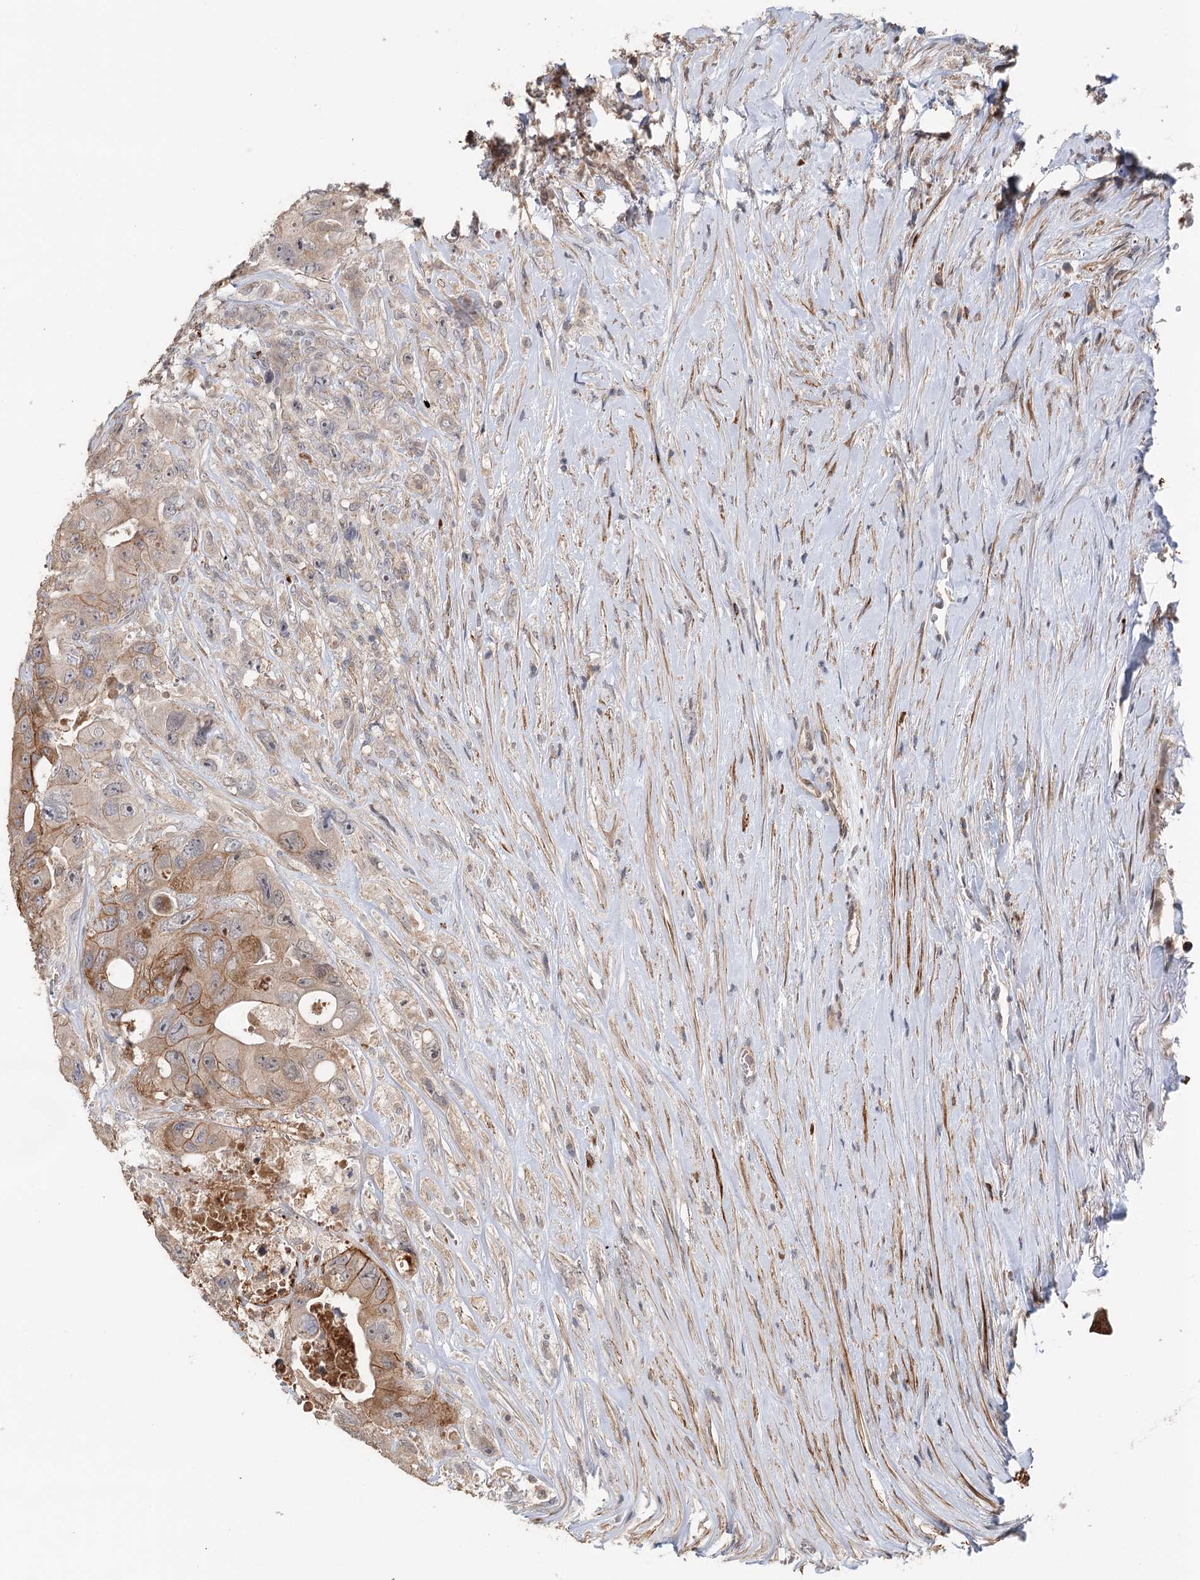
{"staining": {"intensity": "moderate", "quantity": "<25%", "location": "cytoplasmic/membranous"}, "tissue": "colorectal cancer", "cell_type": "Tumor cells", "image_type": "cancer", "snomed": [{"axis": "morphology", "description": "Adenocarcinoma, NOS"}, {"axis": "topography", "description": "Colon"}], "caption": "Human colorectal cancer stained with a brown dye shows moderate cytoplasmic/membranous positive staining in about <25% of tumor cells.", "gene": "RNF111", "patient": {"sex": "female", "age": 46}}